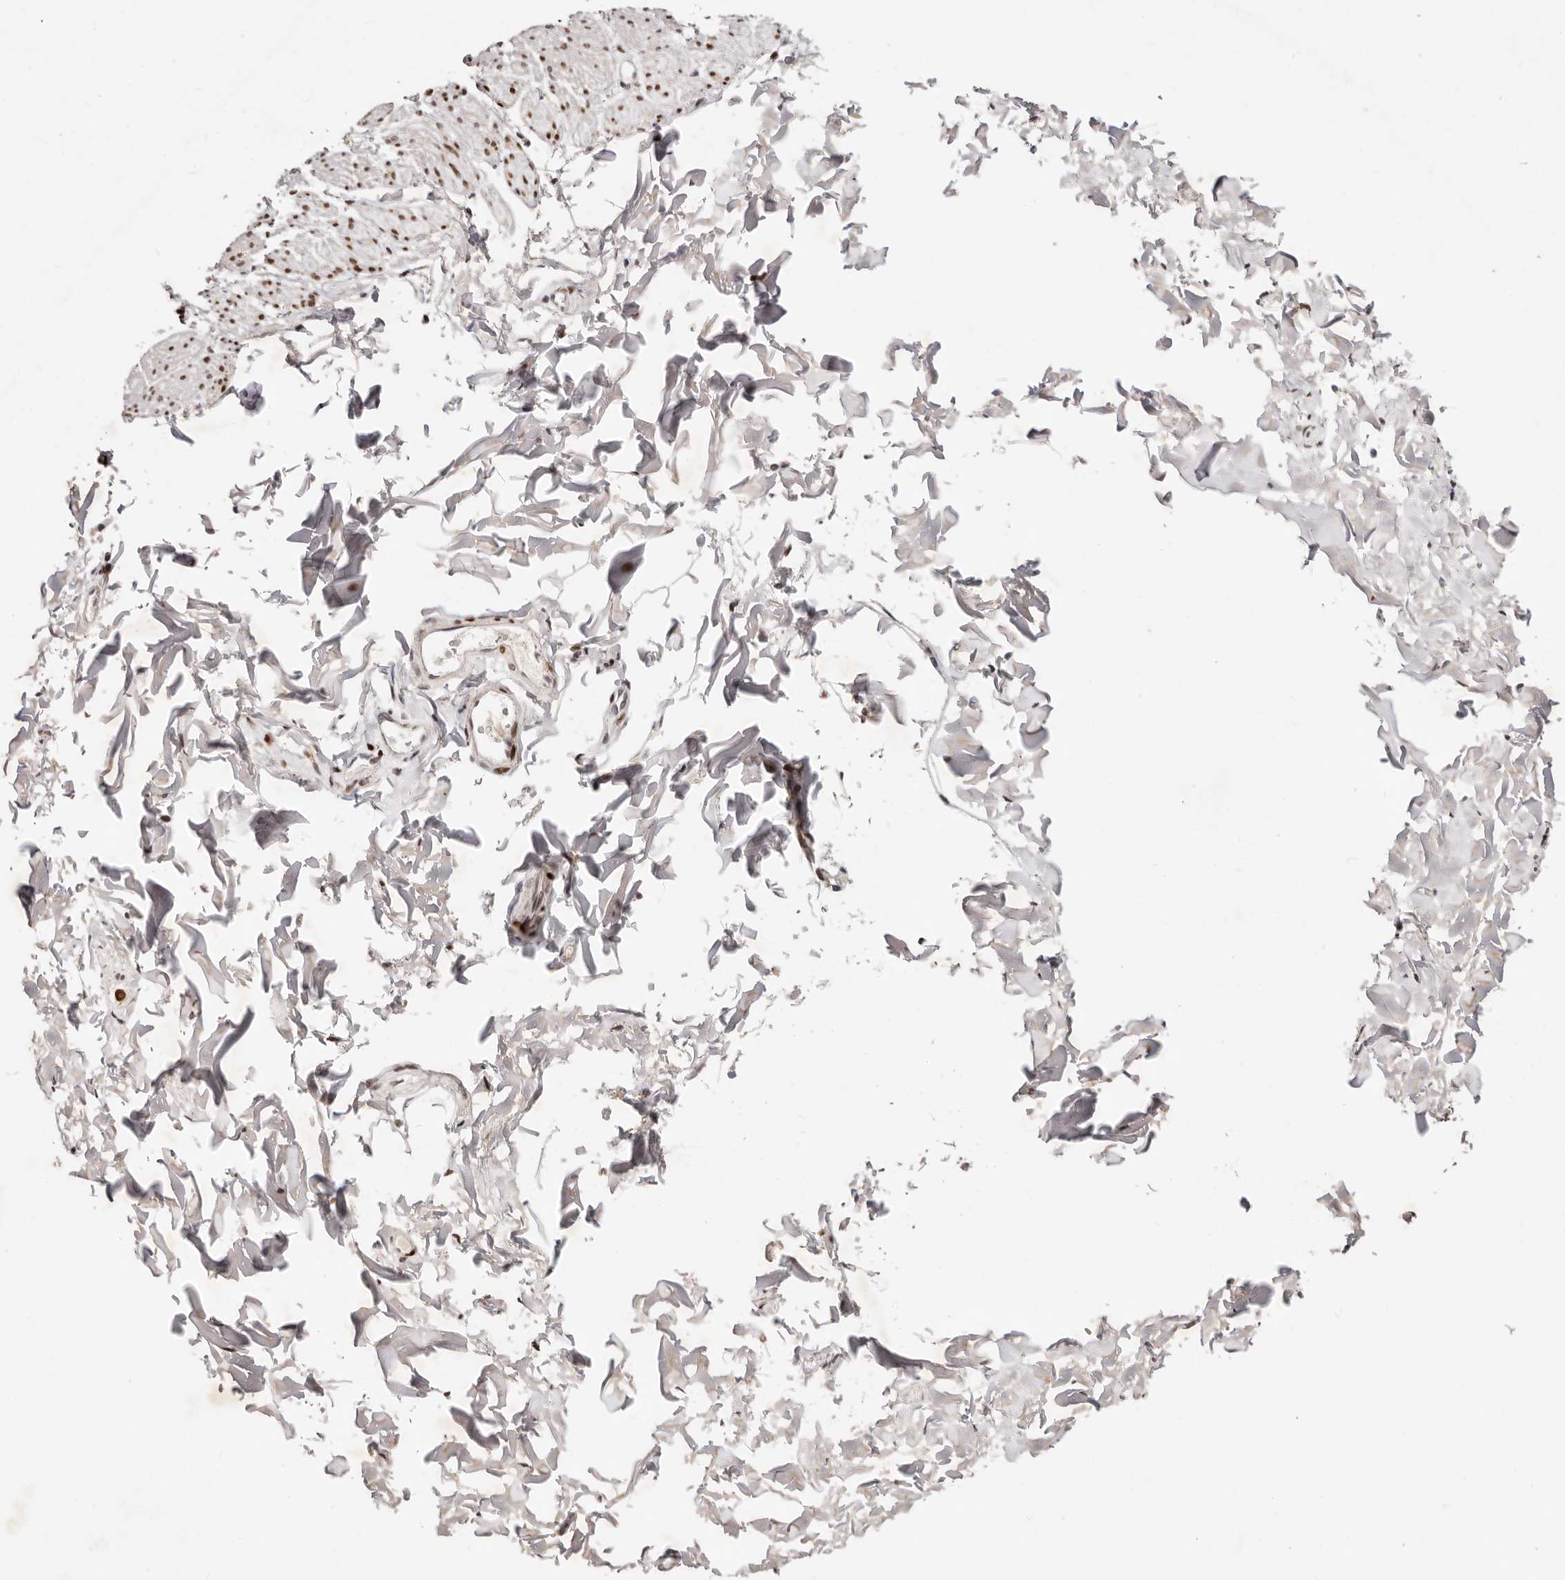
{"staining": {"intensity": "moderate", "quantity": ">75%", "location": "nuclear"}, "tissue": "smooth muscle", "cell_type": "Smooth muscle cells", "image_type": "normal", "snomed": [{"axis": "morphology", "description": "Normal tissue, NOS"}, {"axis": "topography", "description": "Colon"}, {"axis": "topography", "description": "Peripheral nerve tissue"}], "caption": "Smooth muscle cells reveal moderate nuclear expression in about >75% of cells in normal smooth muscle.", "gene": "IQGAP3", "patient": {"sex": "female", "age": 61}}